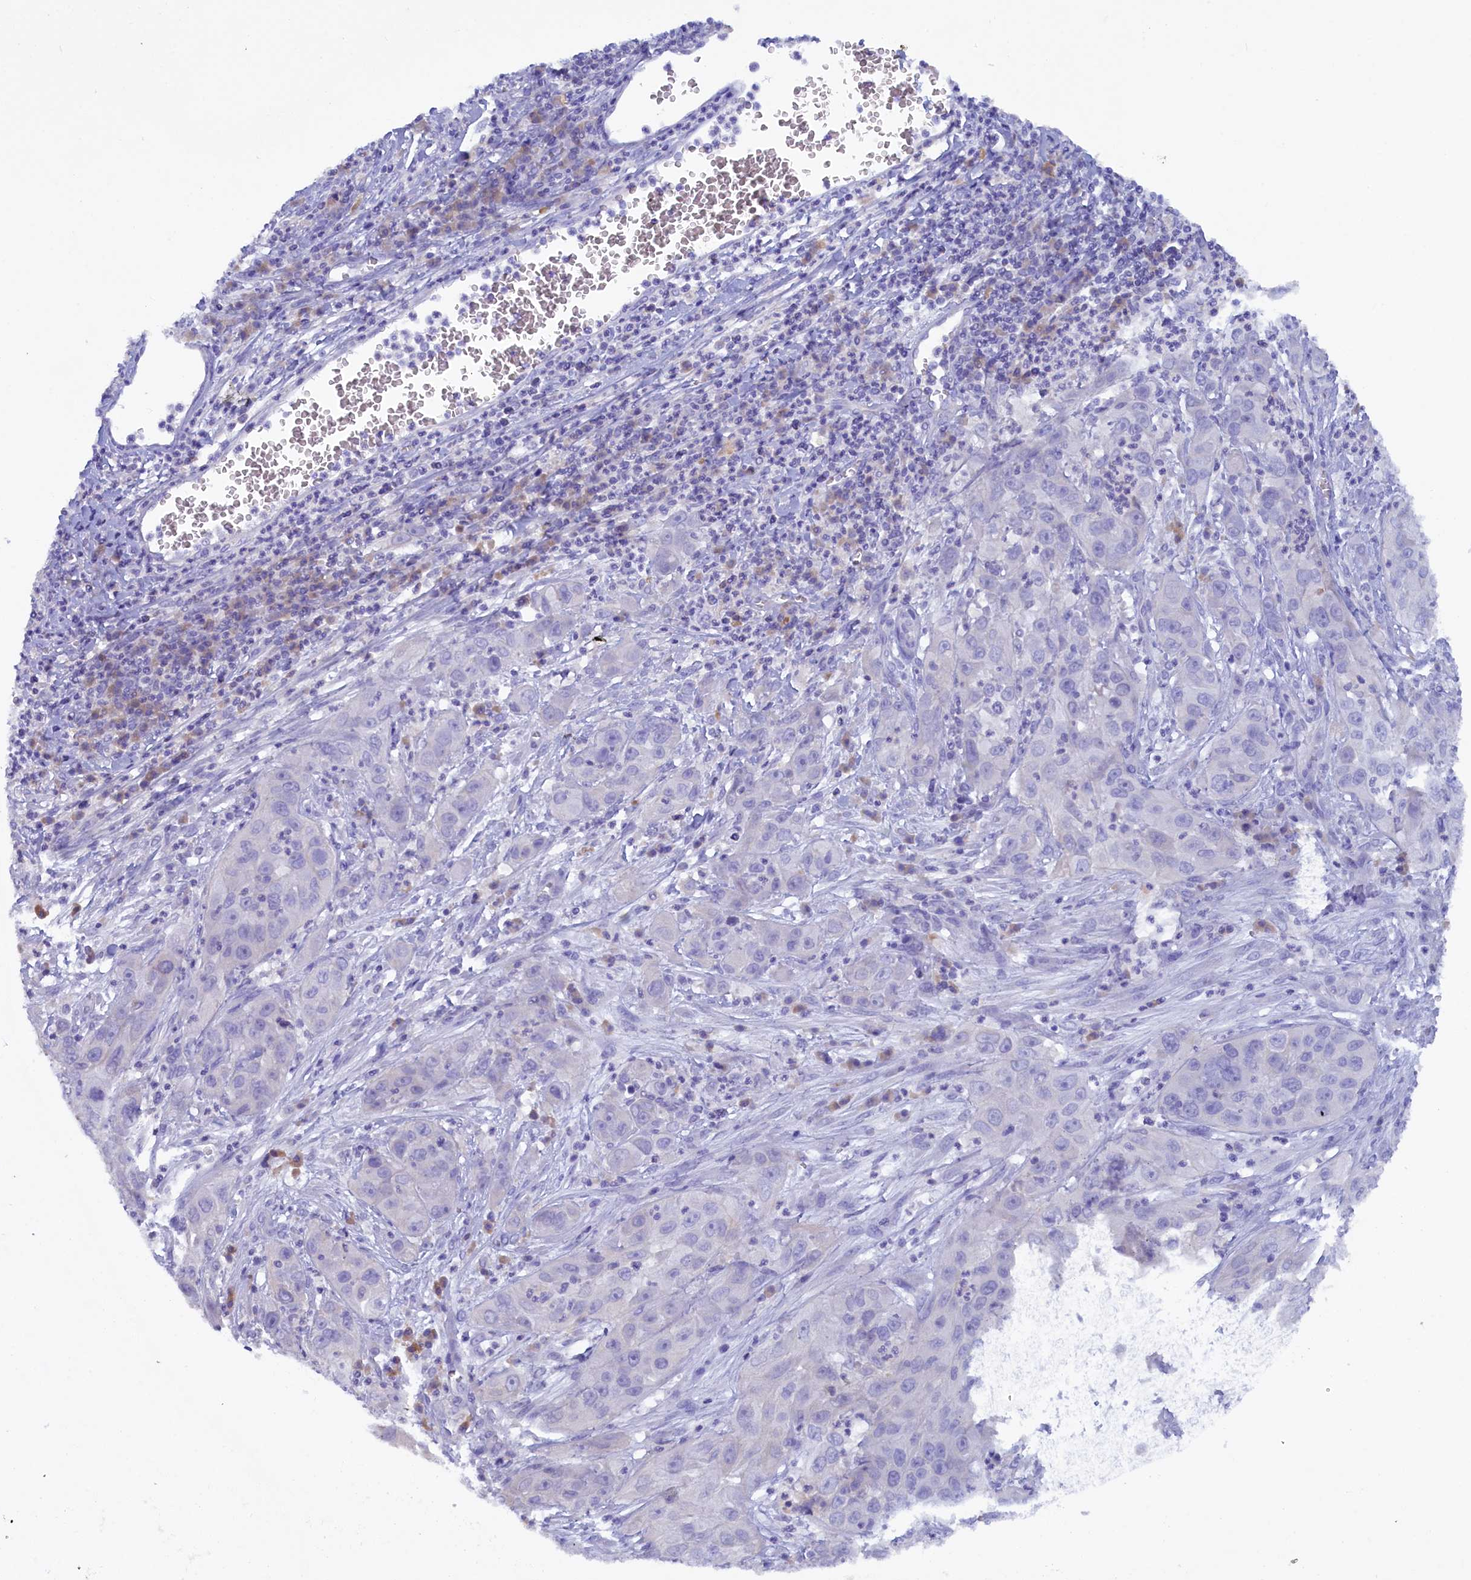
{"staining": {"intensity": "negative", "quantity": "none", "location": "none"}, "tissue": "cervical cancer", "cell_type": "Tumor cells", "image_type": "cancer", "snomed": [{"axis": "morphology", "description": "Squamous cell carcinoma, NOS"}, {"axis": "topography", "description": "Cervix"}], "caption": "IHC of cervical cancer shows no staining in tumor cells.", "gene": "MYADML2", "patient": {"sex": "female", "age": 32}}